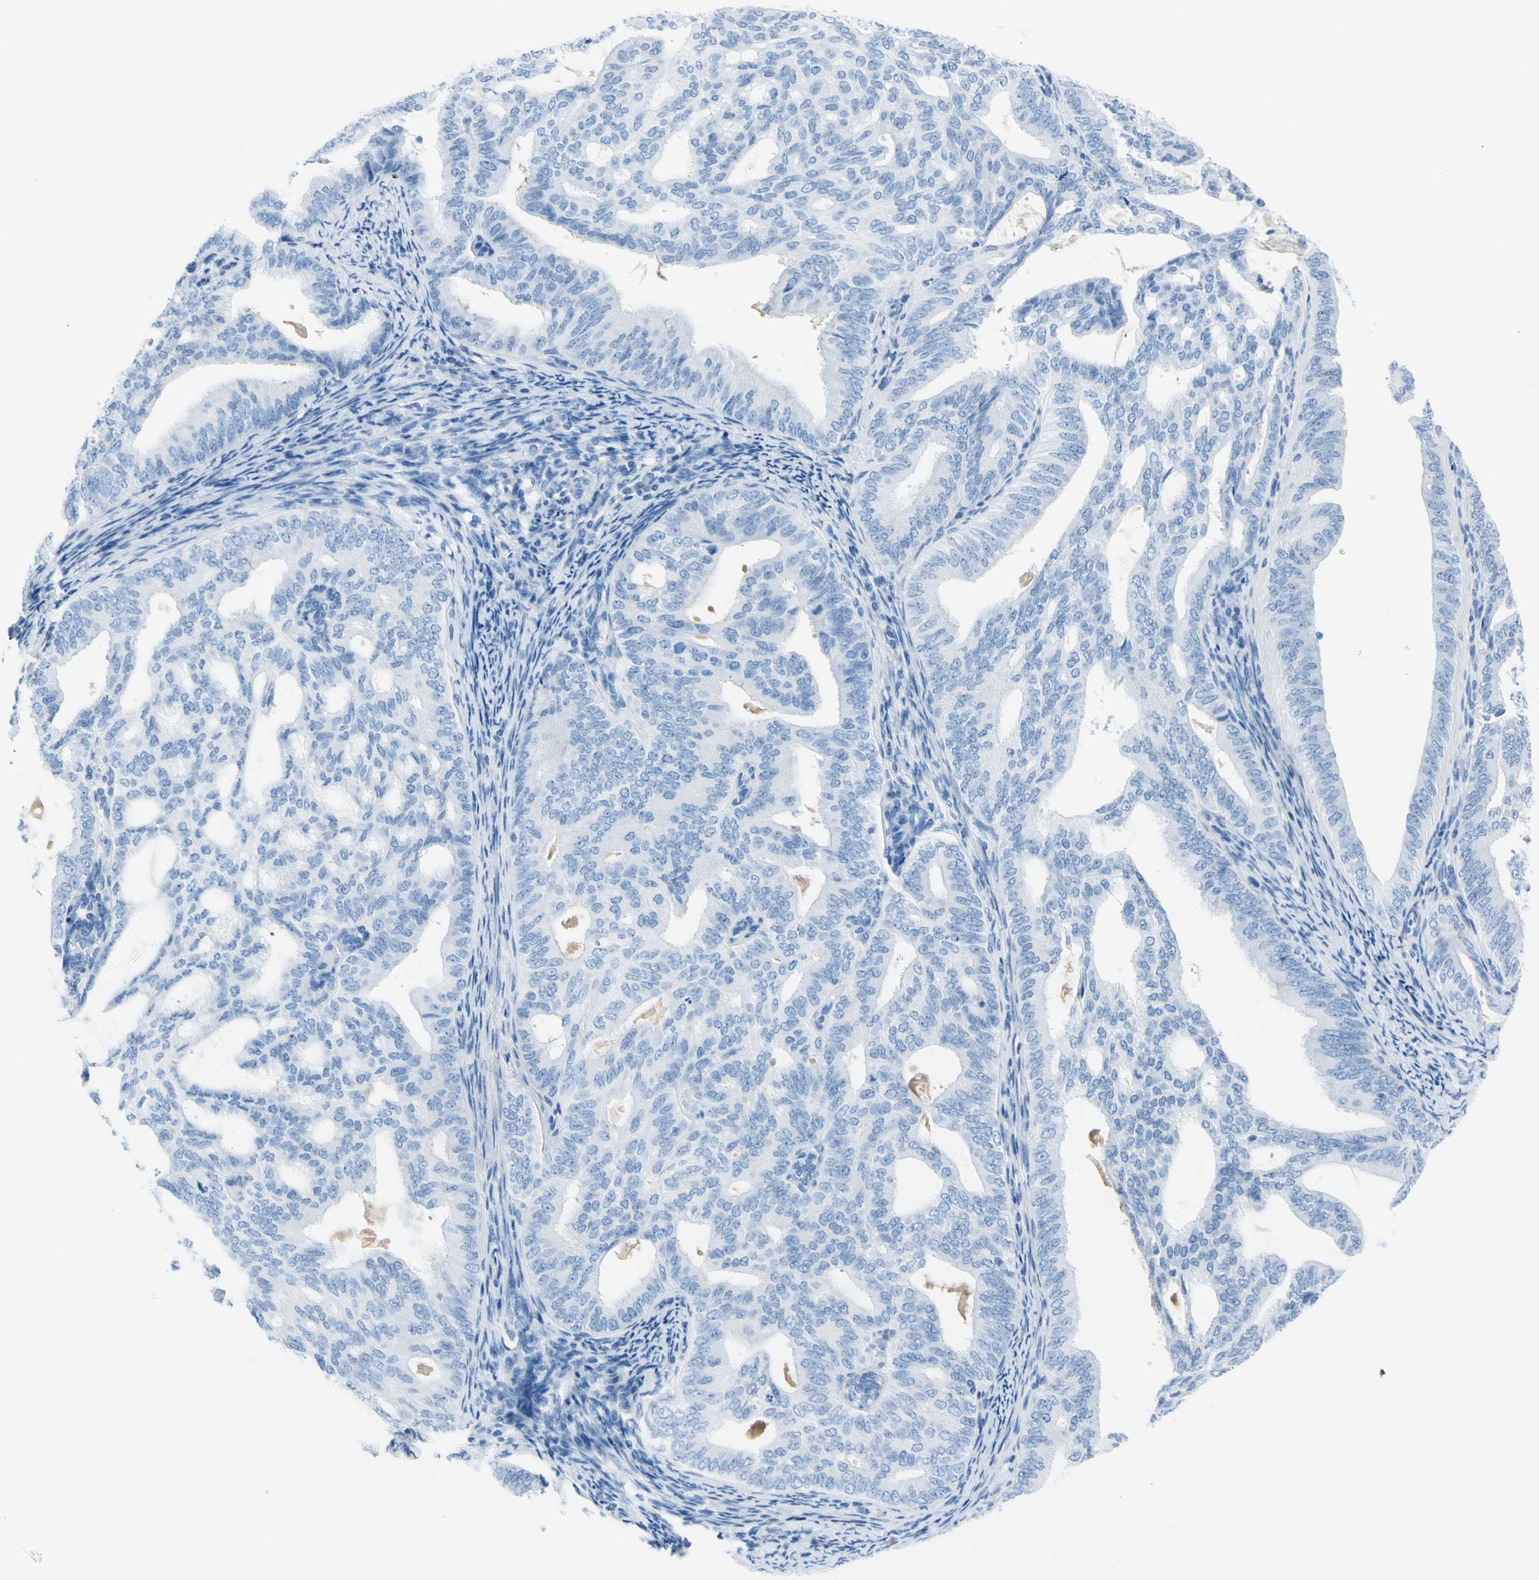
{"staining": {"intensity": "negative", "quantity": "none", "location": "none"}, "tissue": "endometrial cancer", "cell_type": "Tumor cells", "image_type": "cancer", "snomed": [{"axis": "morphology", "description": "Adenocarcinoma, NOS"}, {"axis": "topography", "description": "Endometrium"}], "caption": "IHC micrograph of neoplastic tissue: human endometrial cancer stained with DAB shows no significant protein positivity in tumor cells.", "gene": "TFPI2", "patient": {"sex": "female", "age": 58}}